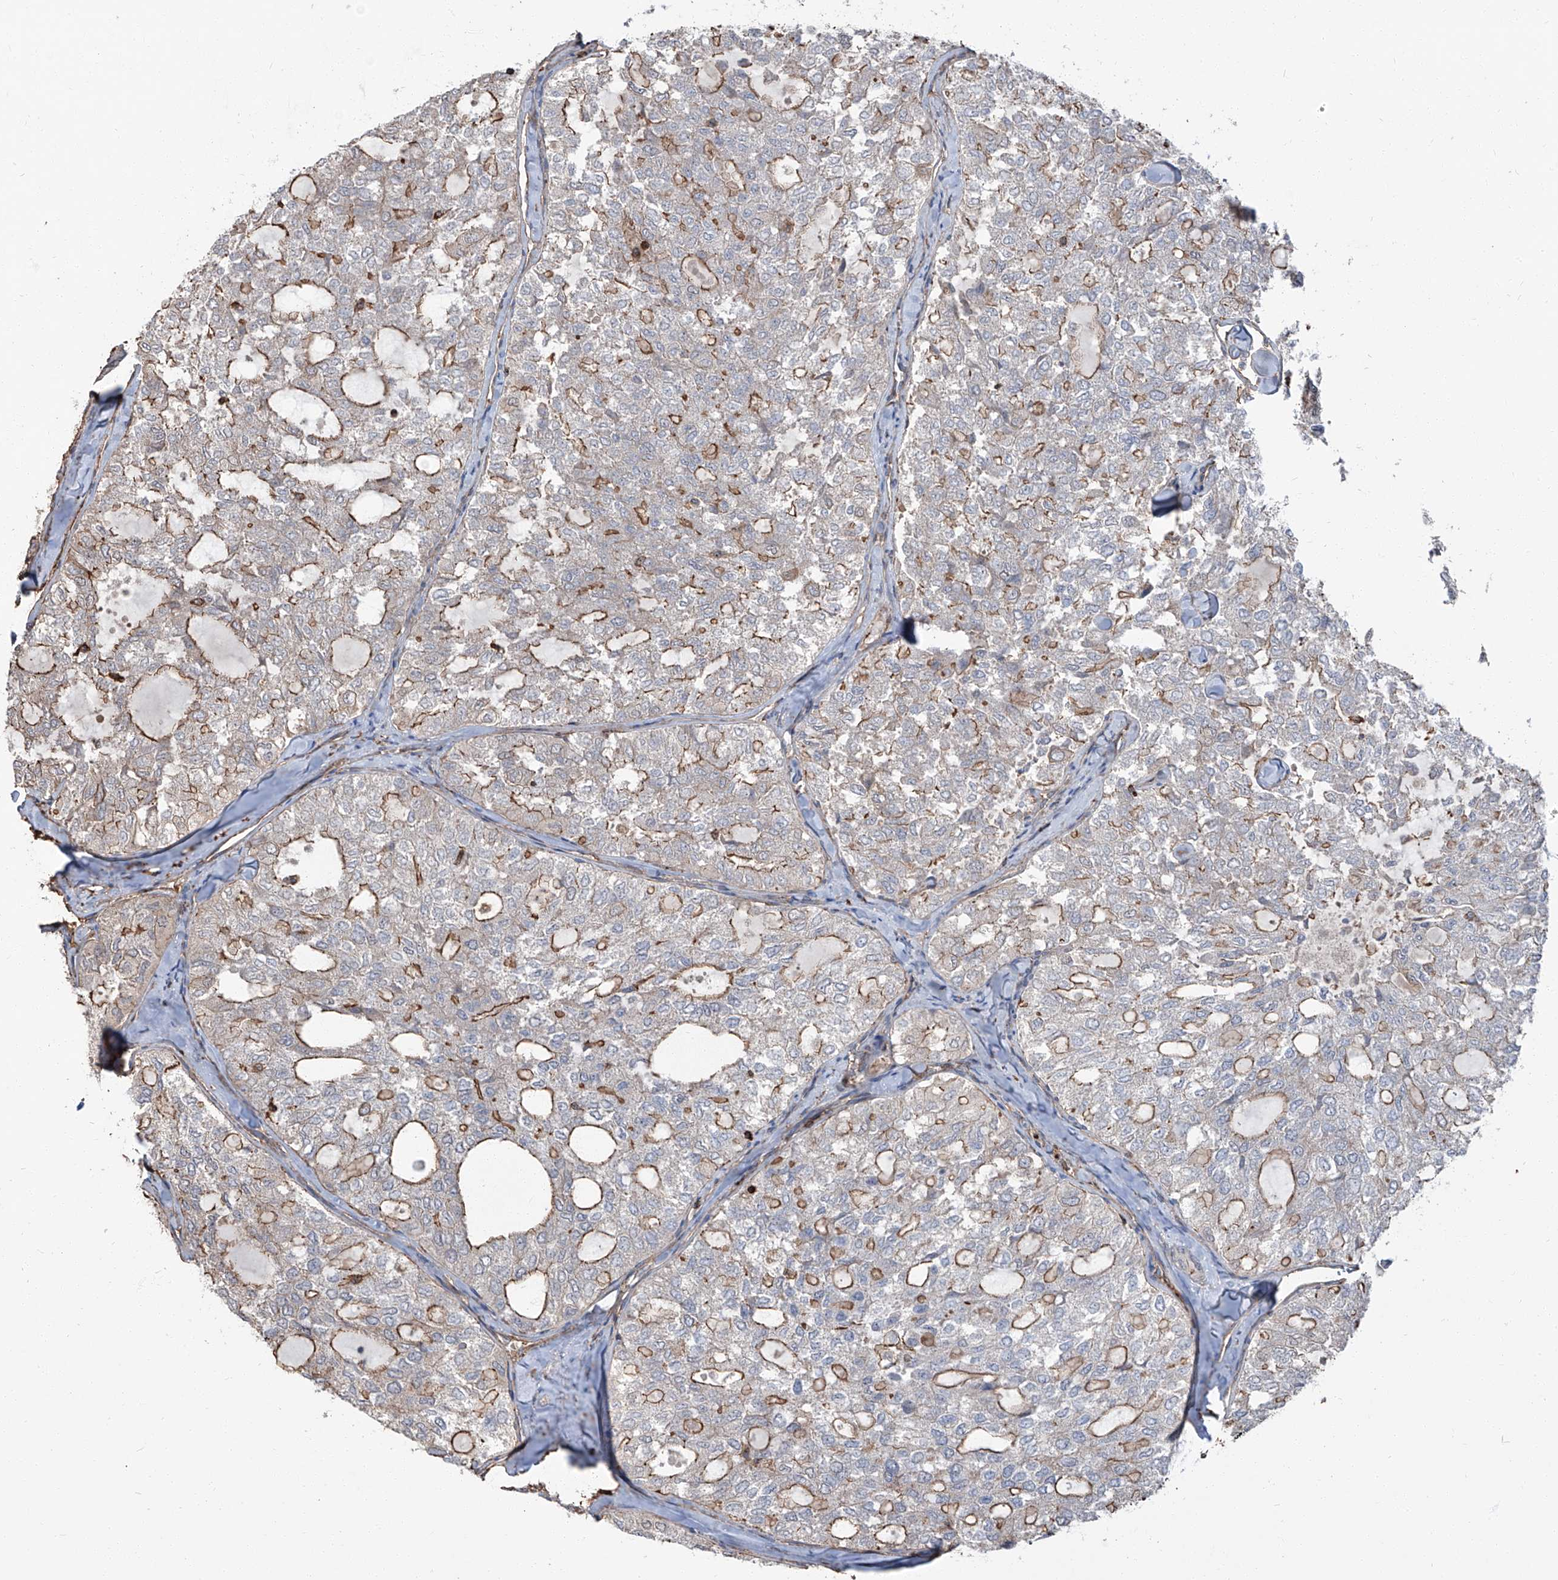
{"staining": {"intensity": "moderate", "quantity": "<25%", "location": "cytoplasmic/membranous"}, "tissue": "thyroid cancer", "cell_type": "Tumor cells", "image_type": "cancer", "snomed": [{"axis": "morphology", "description": "Follicular adenoma carcinoma, NOS"}, {"axis": "topography", "description": "Thyroid gland"}], "caption": "IHC (DAB (3,3'-diaminobenzidine)) staining of human thyroid cancer exhibits moderate cytoplasmic/membranous protein positivity in approximately <25% of tumor cells. (Stains: DAB (3,3'-diaminobenzidine) in brown, nuclei in blue, Microscopy: brightfield microscopy at high magnification).", "gene": "PIEZO2", "patient": {"sex": "male", "age": 75}}